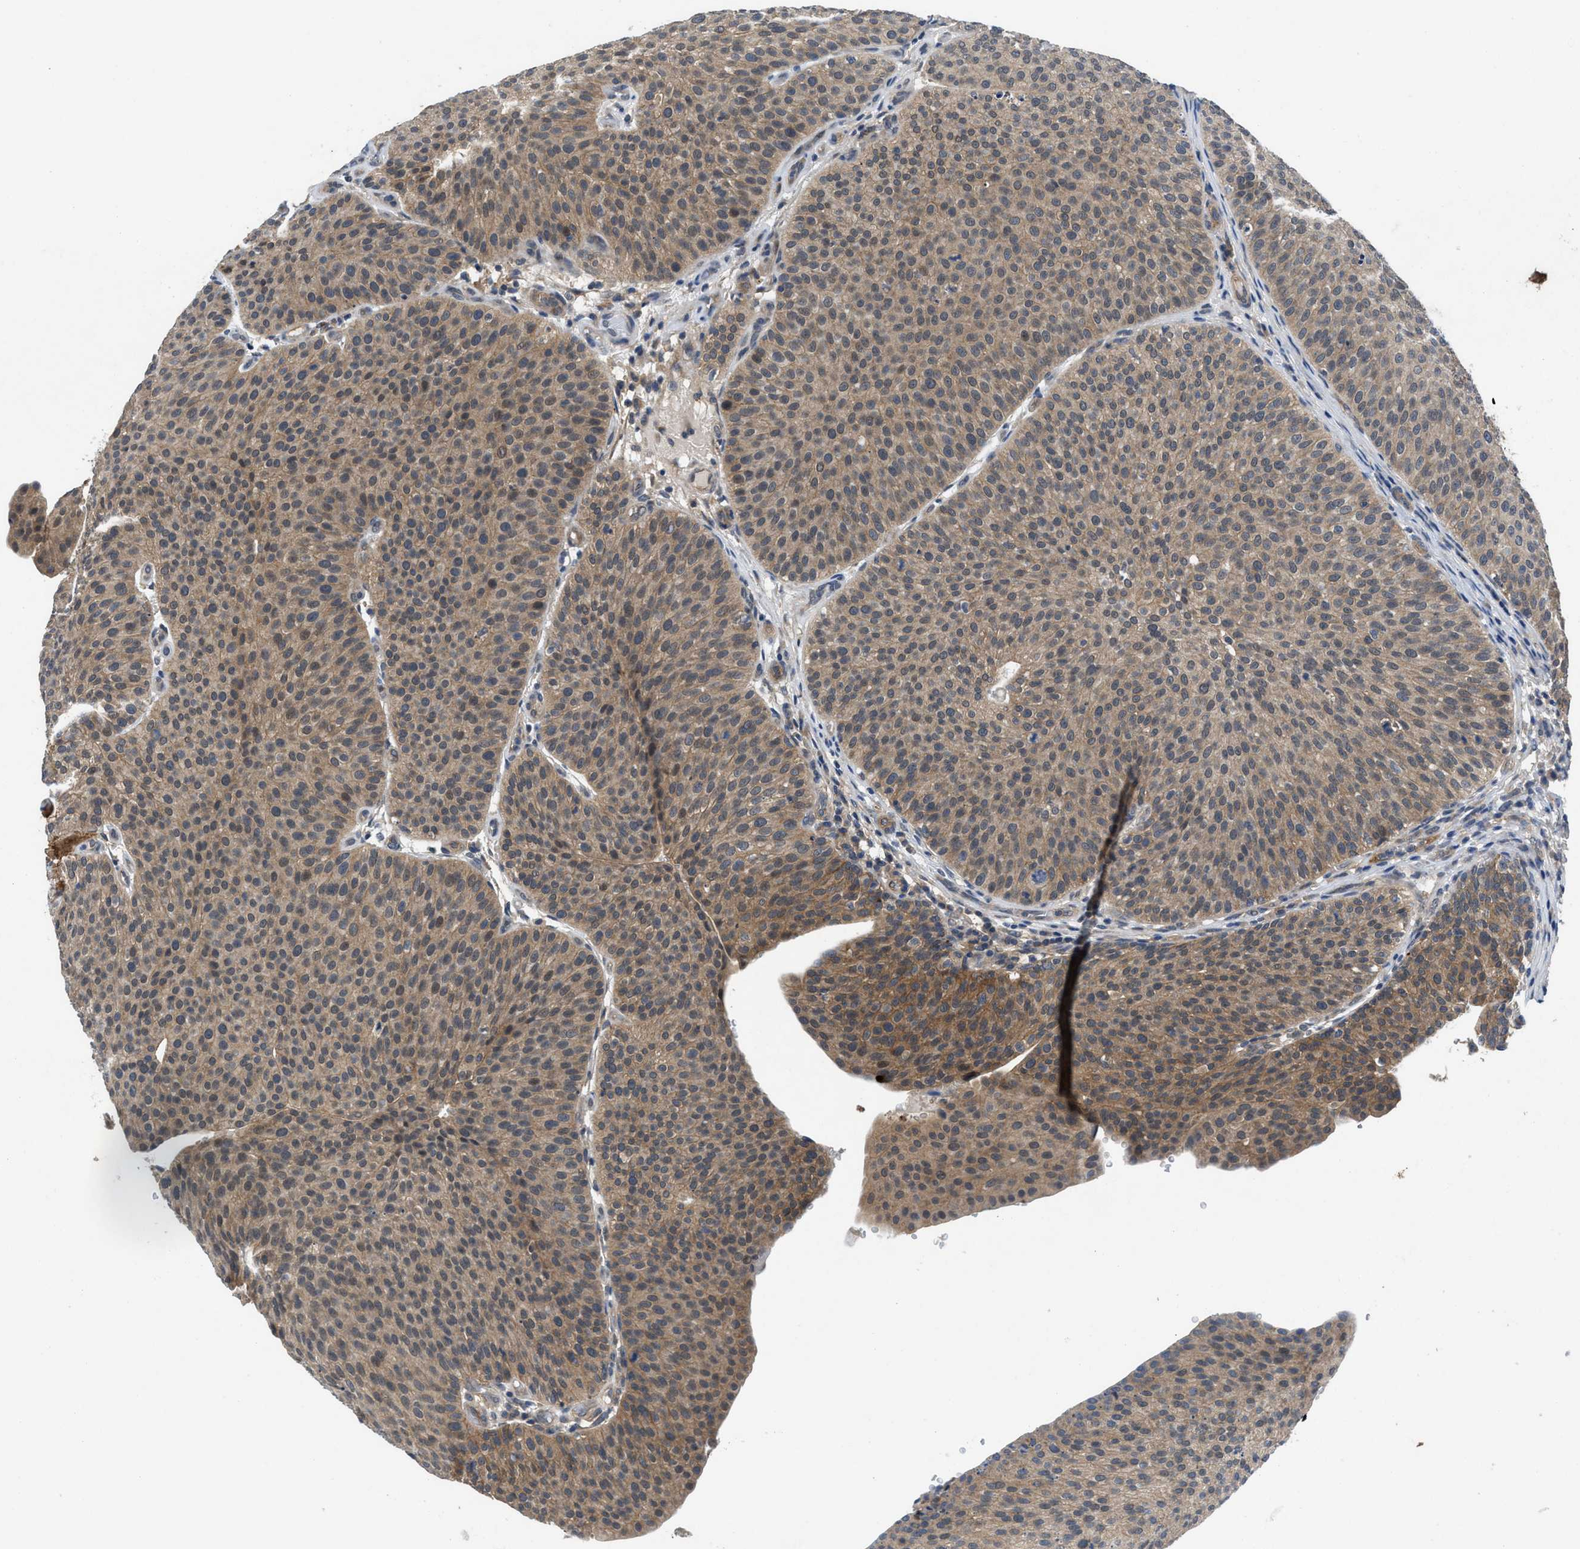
{"staining": {"intensity": "moderate", "quantity": ">75%", "location": "cytoplasmic/membranous"}, "tissue": "urothelial cancer", "cell_type": "Tumor cells", "image_type": "cancer", "snomed": [{"axis": "morphology", "description": "Urothelial carcinoma, Low grade"}, {"axis": "topography", "description": "Smooth muscle"}, {"axis": "topography", "description": "Urinary bladder"}], "caption": "The image reveals immunohistochemical staining of urothelial carcinoma (low-grade). There is moderate cytoplasmic/membranous staining is identified in approximately >75% of tumor cells.", "gene": "PANX1", "patient": {"sex": "male", "age": 60}}